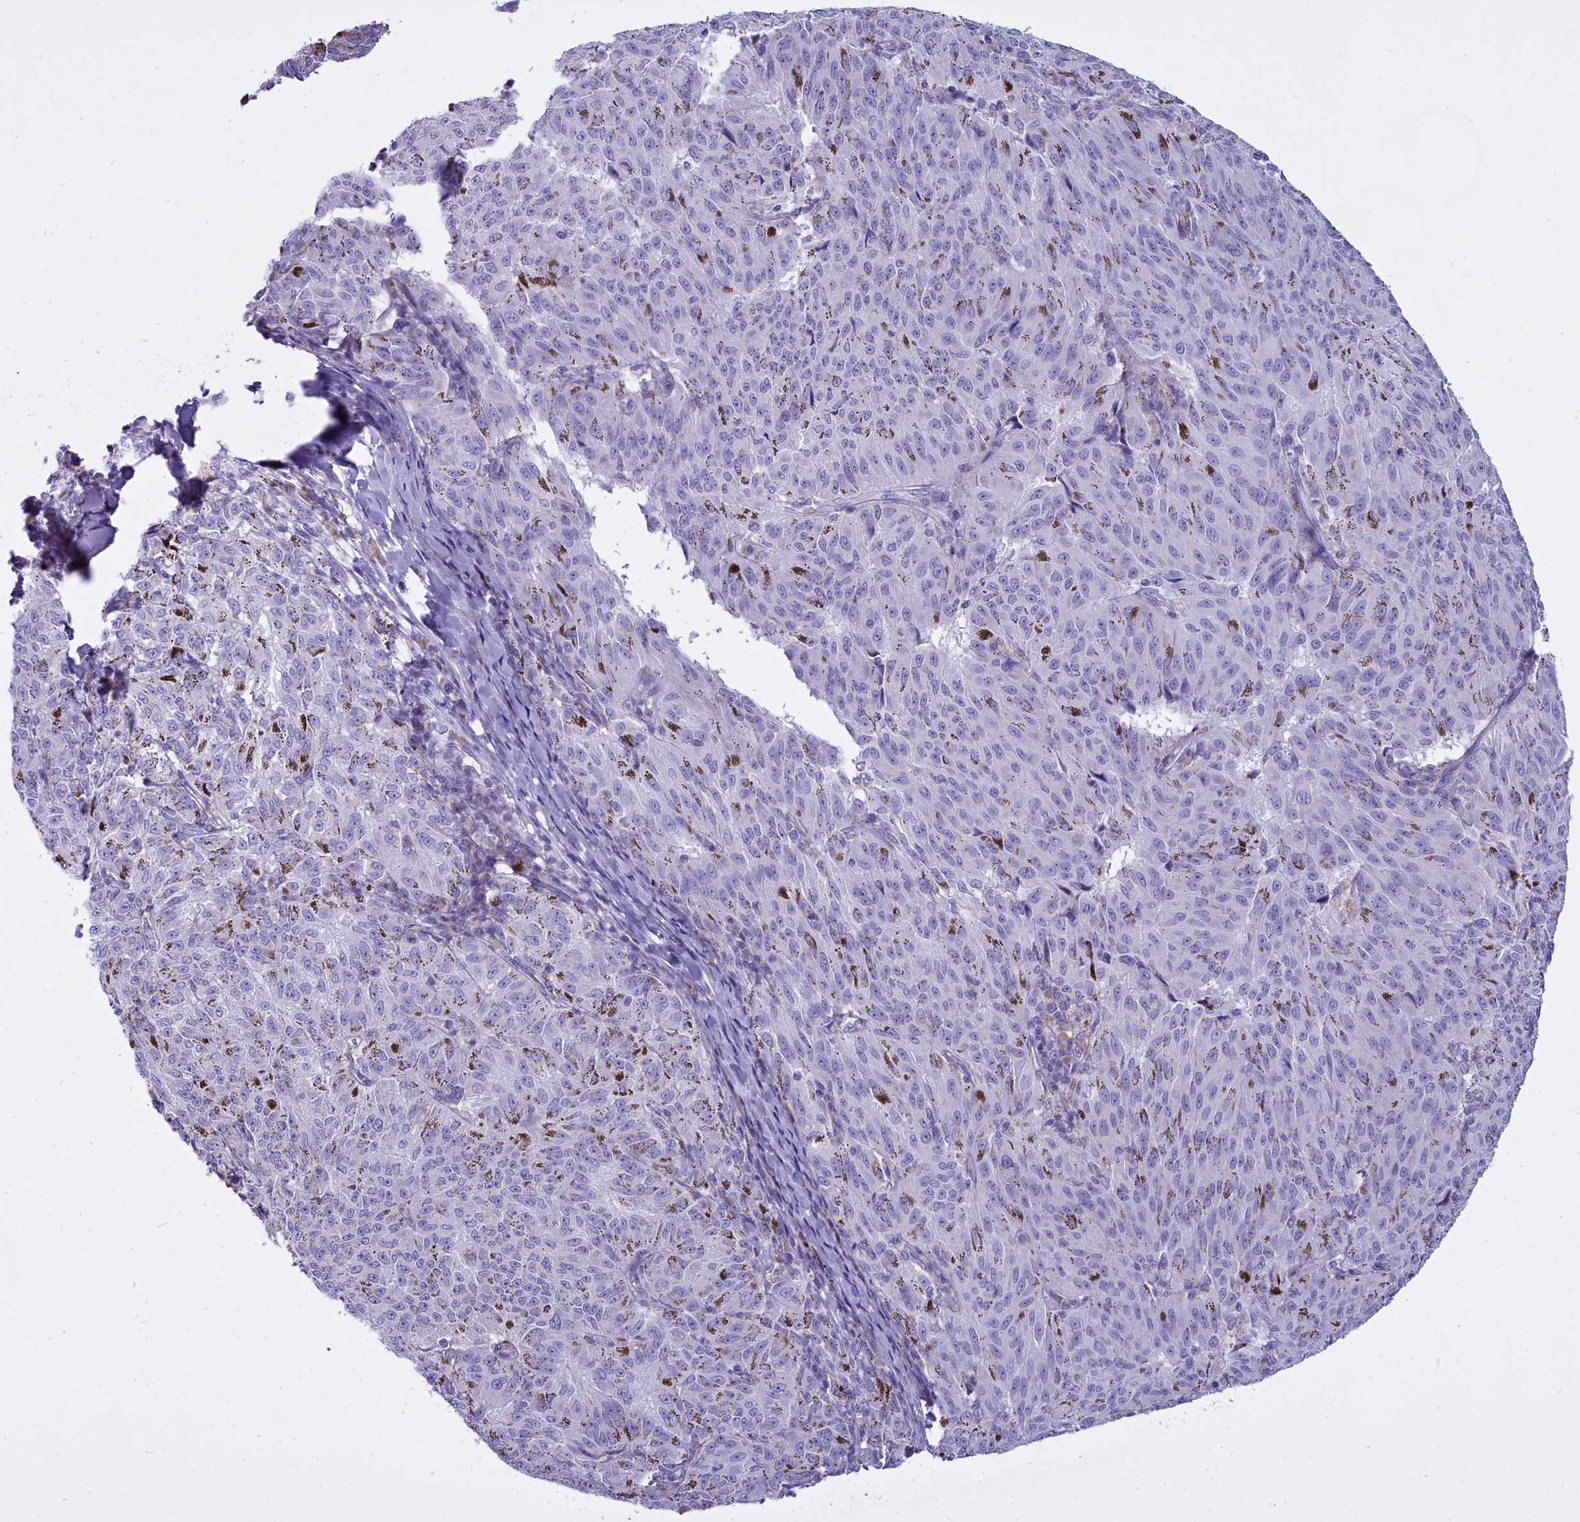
{"staining": {"intensity": "negative", "quantity": "none", "location": "none"}, "tissue": "melanoma", "cell_type": "Tumor cells", "image_type": "cancer", "snomed": [{"axis": "morphology", "description": "Malignant melanoma, NOS"}, {"axis": "topography", "description": "Skin"}], "caption": "Immunohistochemical staining of human malignant melanoma reveals no significant staining in tumor cells.", "gene": "CD5", "patient": {"sex": "female", "age": 72}}